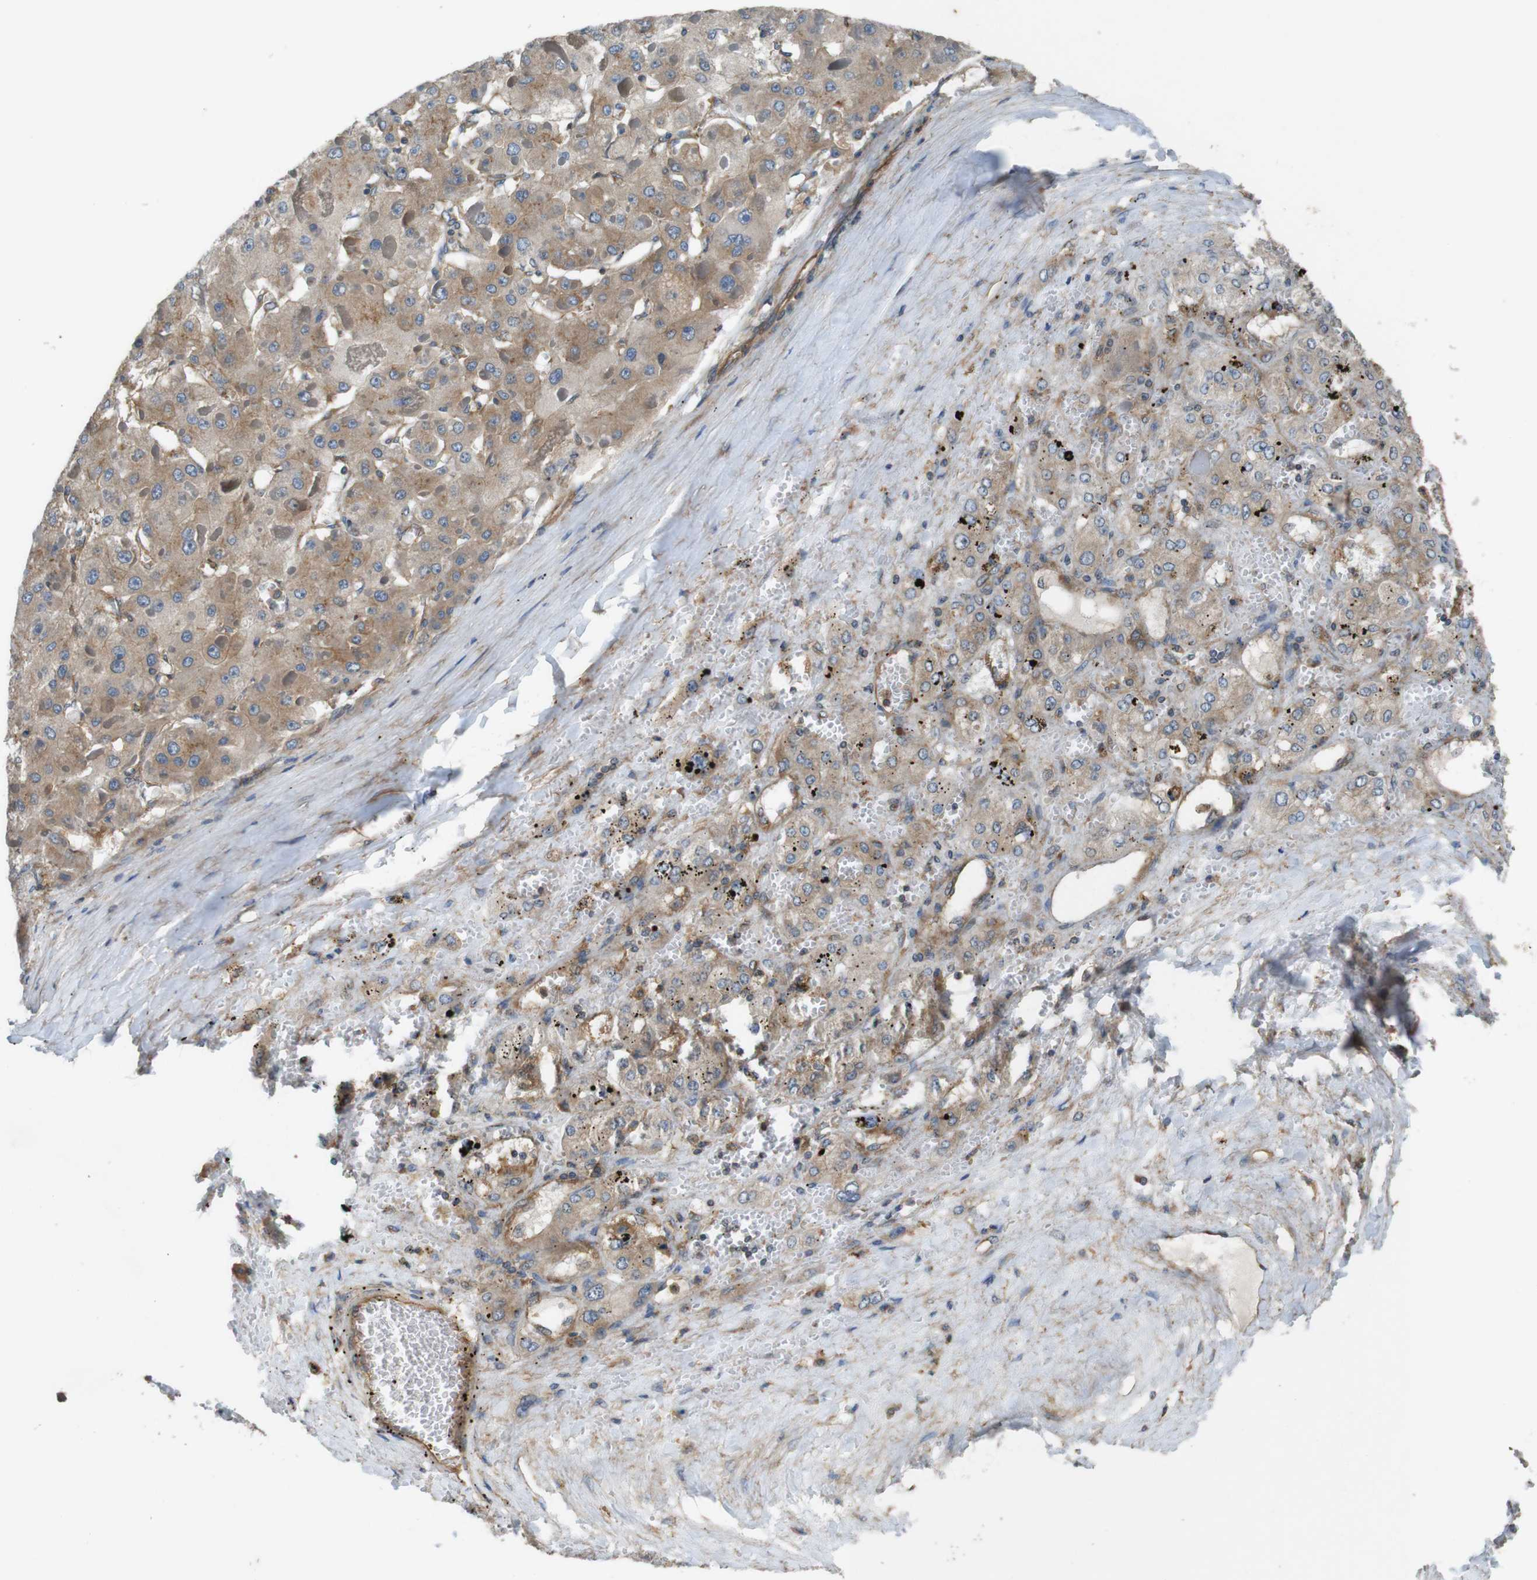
{"staining": {"intensity": "moderate", "quantity": ">75%", "location": "cytoplasmic/membranous"}, "tissue": "liver cancer", "cell_type": "Tumor cells", "image_type": "cancer", "snomed": [{"axis": "morphology", "description": "Carcinoma, Hepatocellular, NOS"}, {"axis": "topography", "description": "Liver"}], "caption": "About >75% of tumor cells in human liver cancer exhibit moderate cytoplasmic/membranous protein expression as visualized by brown immunohistochemical staining.", "gene": "DCTN1", "patient": {"sex": "female", "age": 73}}